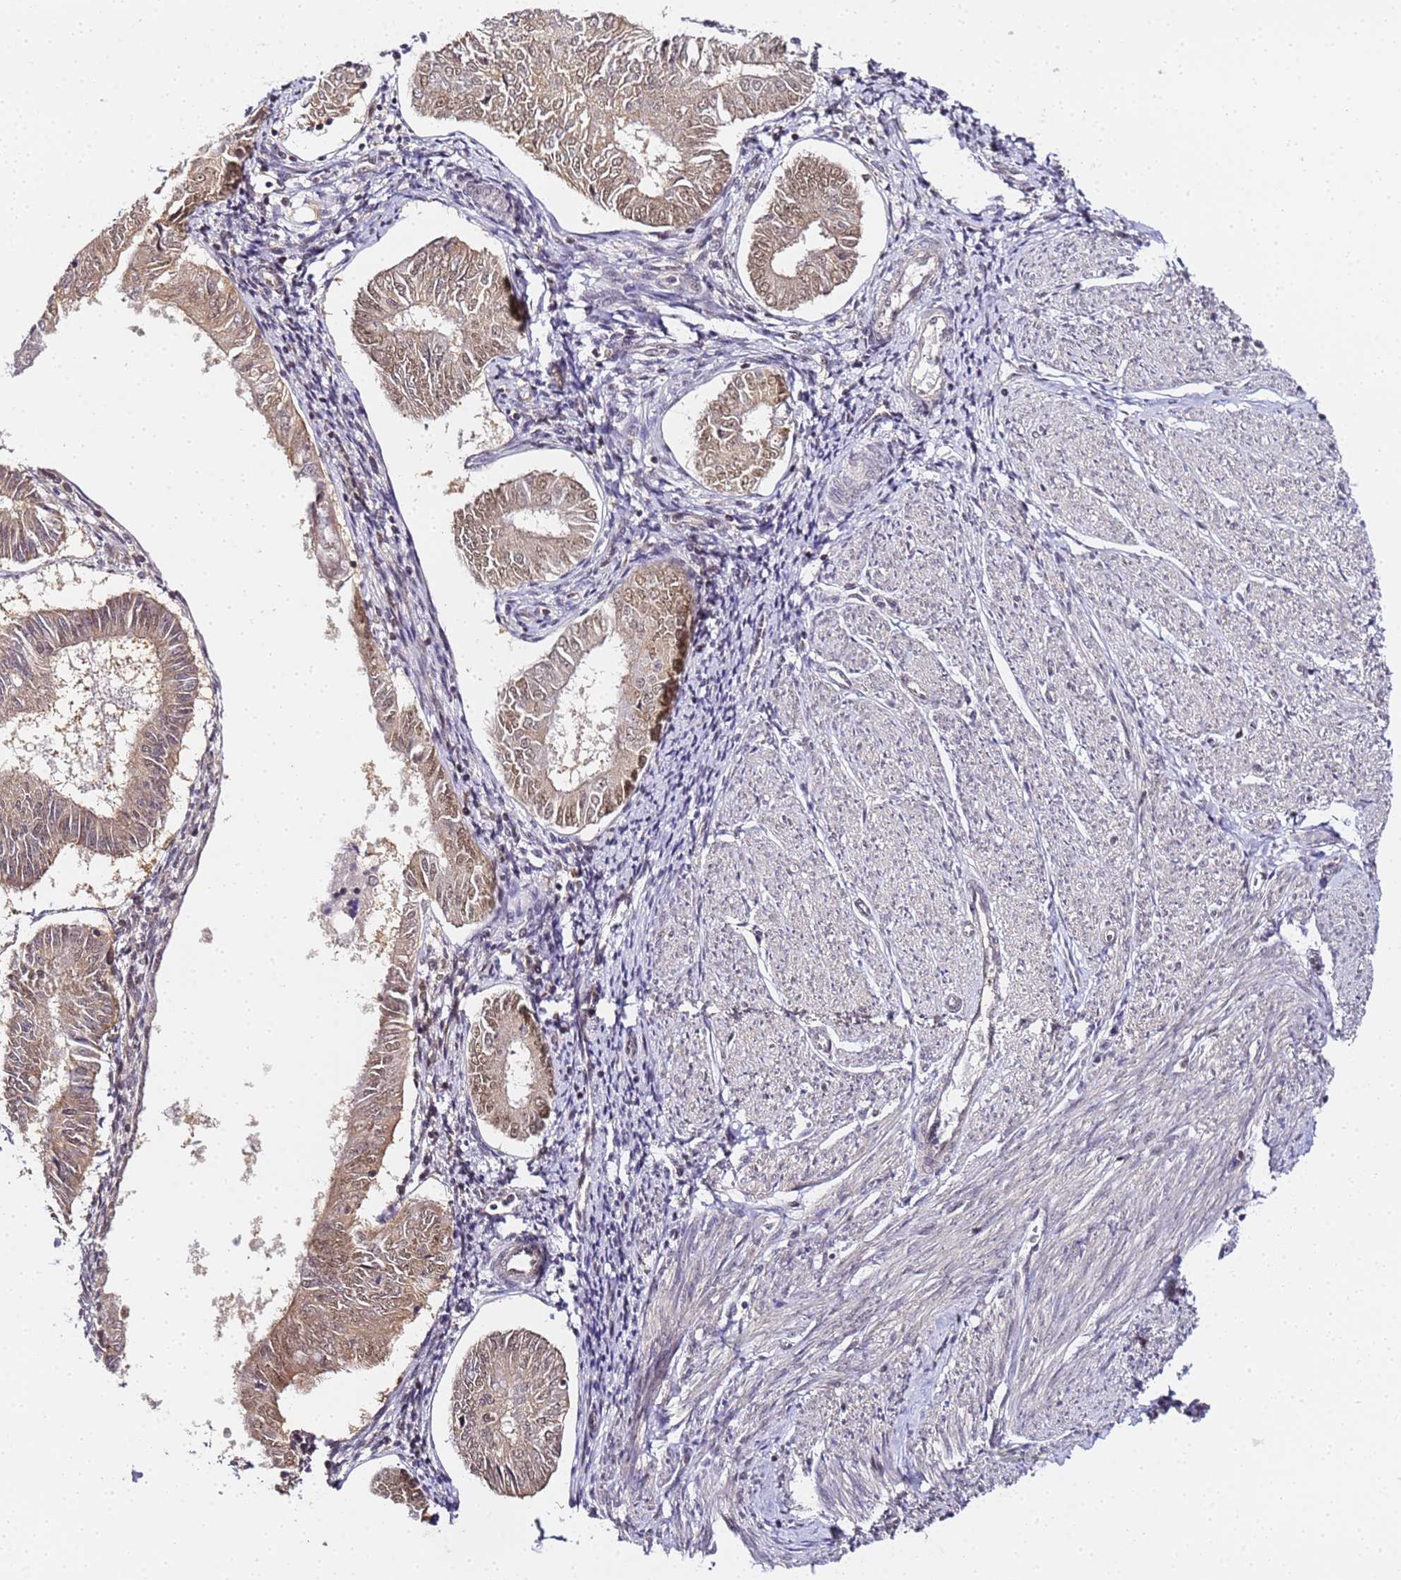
{"staining": {"intensity": "weak", "quantity": ">75%", "location": "cytoplasmic/membranous,nuclear"}, "tissue": "endometrial cancer", "cell_type": "Tumor cells", "image_type": "cancer", "snomed": [{"axis": "morphology", "description": "Adenocarcinoma, NOS"}, {"axis": "topography", "description": "Endometrium"}], "caption": "An immunohistochemistry (IHC) image of tumor tissue is shown. Protein staining in brown labels weak cytoplasmic/membranous and nuclear positivity in endometrial cancer (adenocarcinoma) within tumor cells.", "gene": "LSM3", "patient": {"sex": "female", "age": 58}}